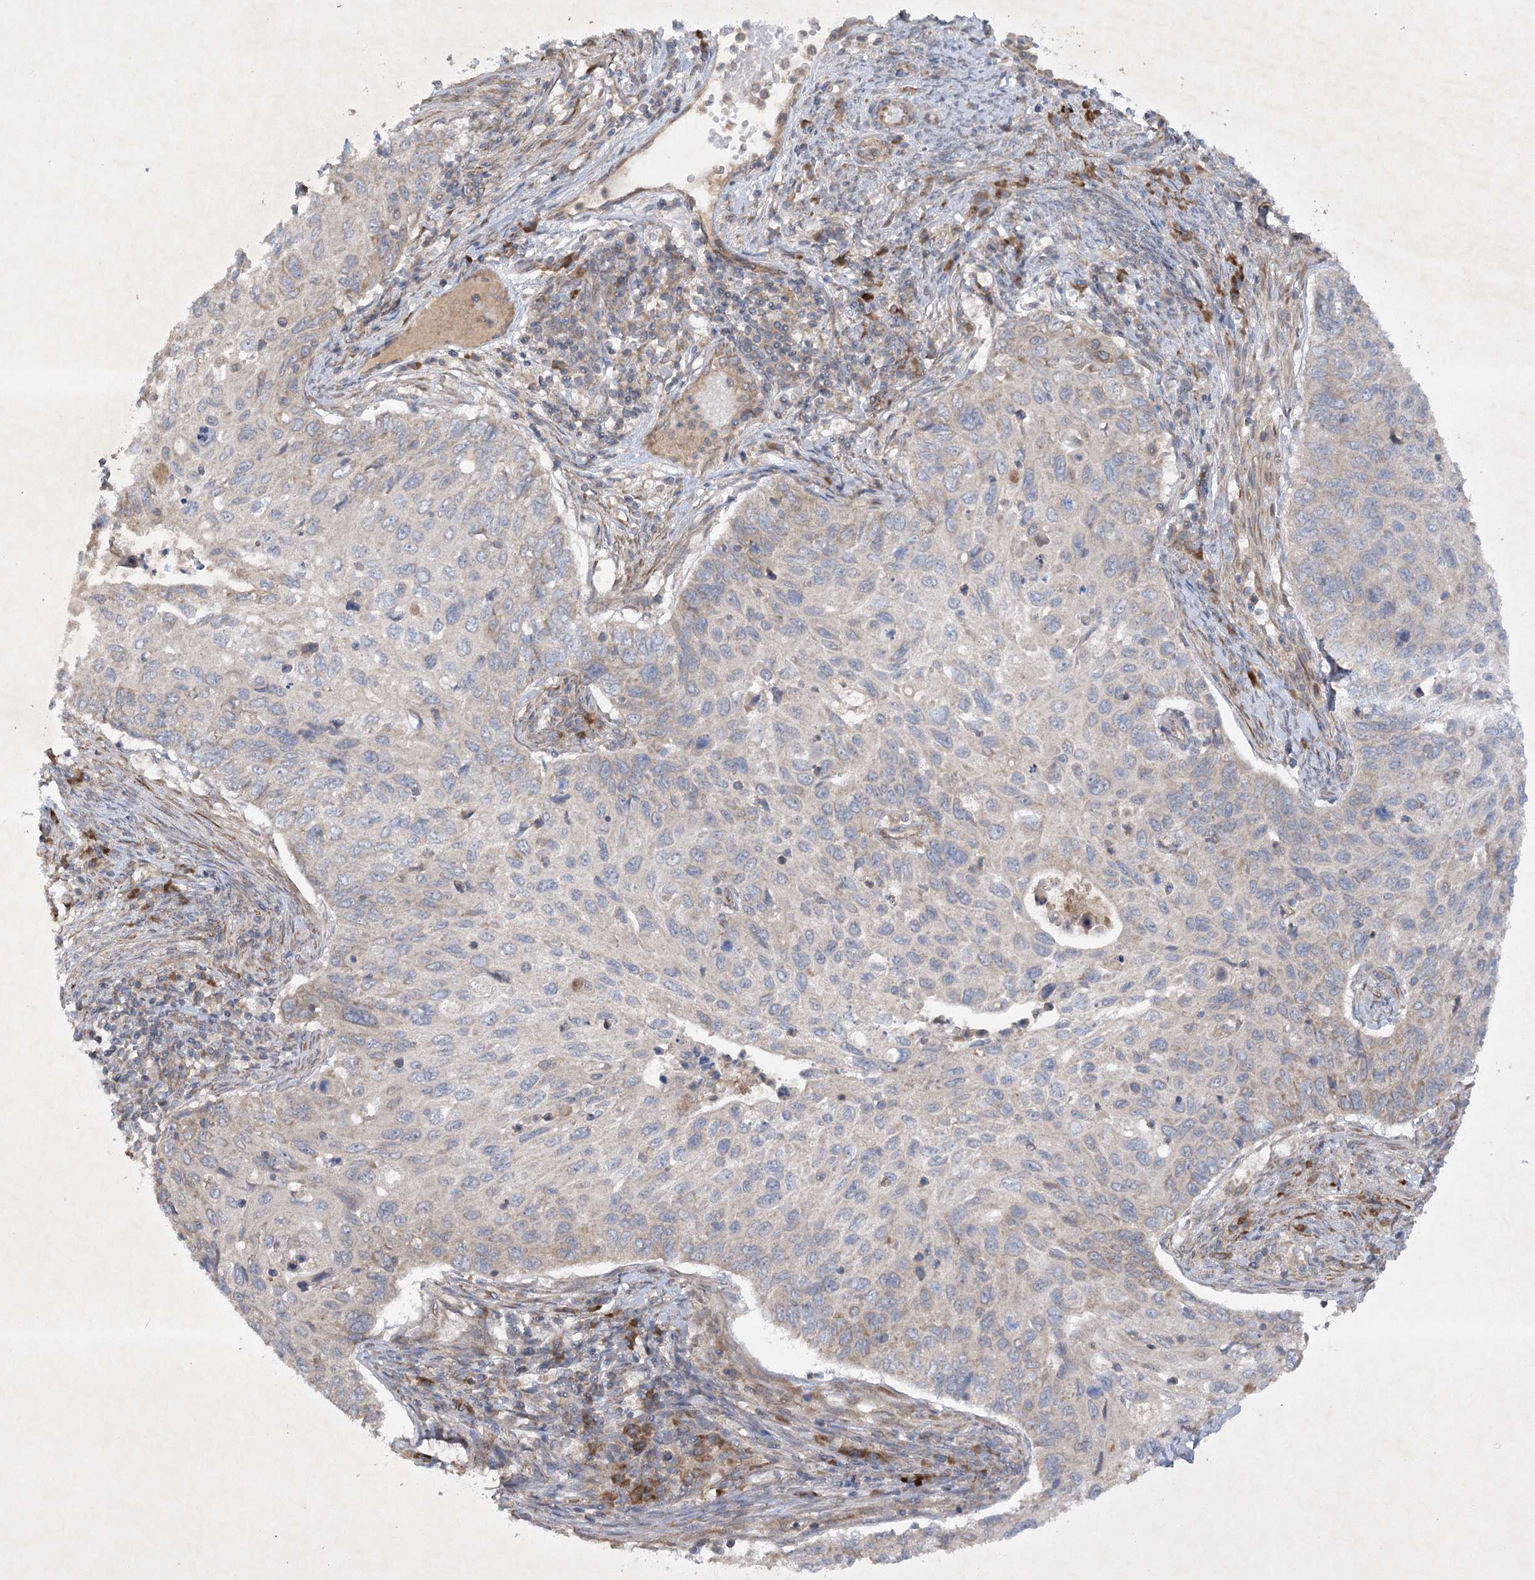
{"staining": {"intensity": "weak", "quantity": "<25%", "location": "cytoplasmic/membranous"}, "tissue": "cervical cancer", "cell_type": "Tumor cells", "image_type": "cancer", "snomed": [{"axis": "morphology", "description": "Squamous cell carcinoma, NOS"}, {"axis": "topography", "description": "Cervix"}], "caption": "Image shows no protein staining in tumor cells of cervical cancer tissue. The staining is performed using DAB (3,3'-diaminobenzidine) brown chromogen with nuclei counter-stained in using hematoxylin.", "gene": "TRAF3IP1", "patient": {"sex": "female", "age": 70}}